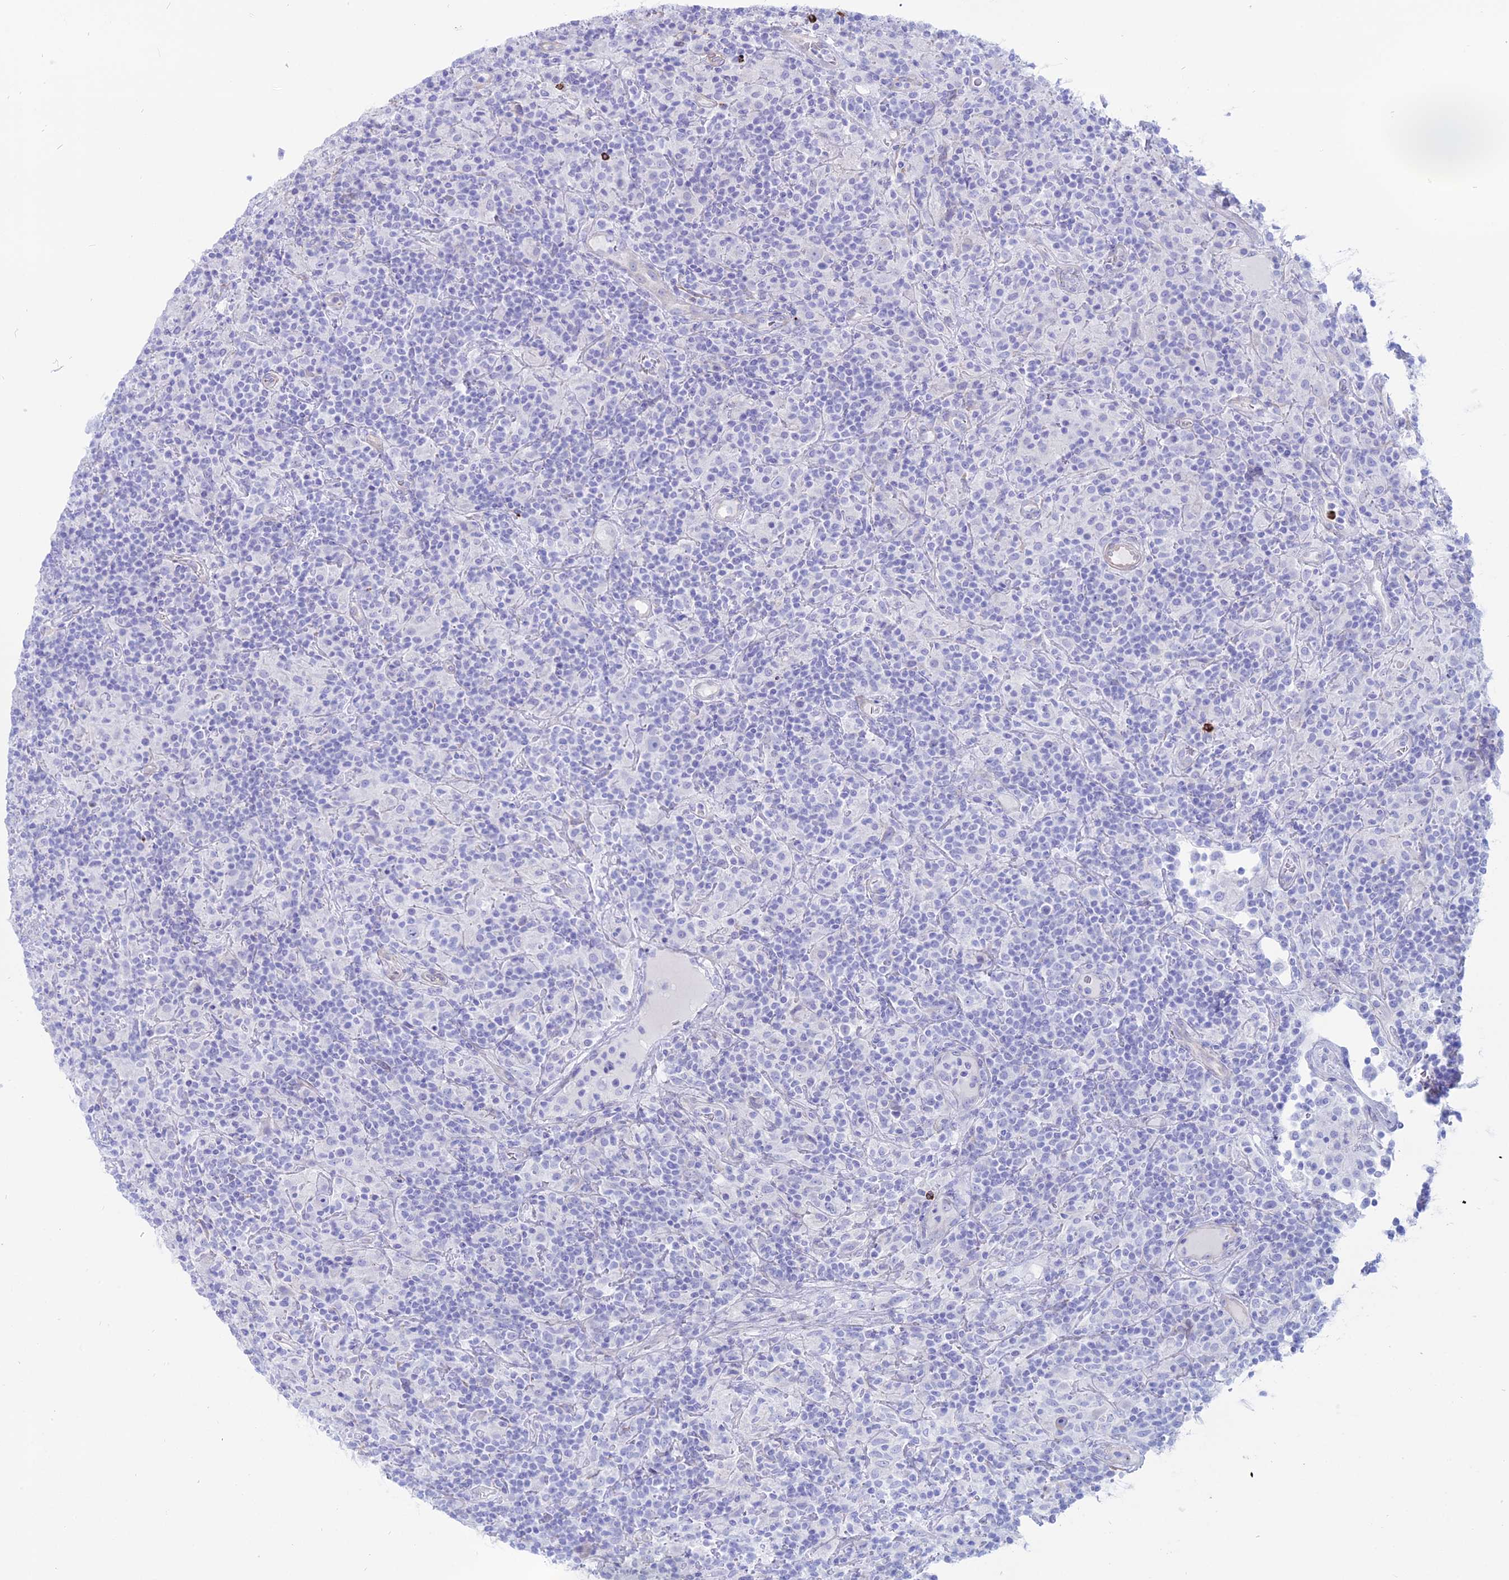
{"staining": {"intensity": "negative", "quantity": "none", "location": "none"}, "tissue": "lymphoma", "cell_type": "Tumor cells", "image_type": "cancer", "snomed": [{"axis": "morphology", "description": "Hodgkin's disease, NOS"}, {"axis": "topography", "description": "Lymph node"}], "caption": "An IHC histopathology image of Hodgkin's disease is shown. There is no staining in tumor cells of Hodgkin's disease. (Immunohistochemistry (ihc), brightfield microscopy, high magnification).", "gene": "OR2AE1", "patient": {"sex": "male", "age": 70}}